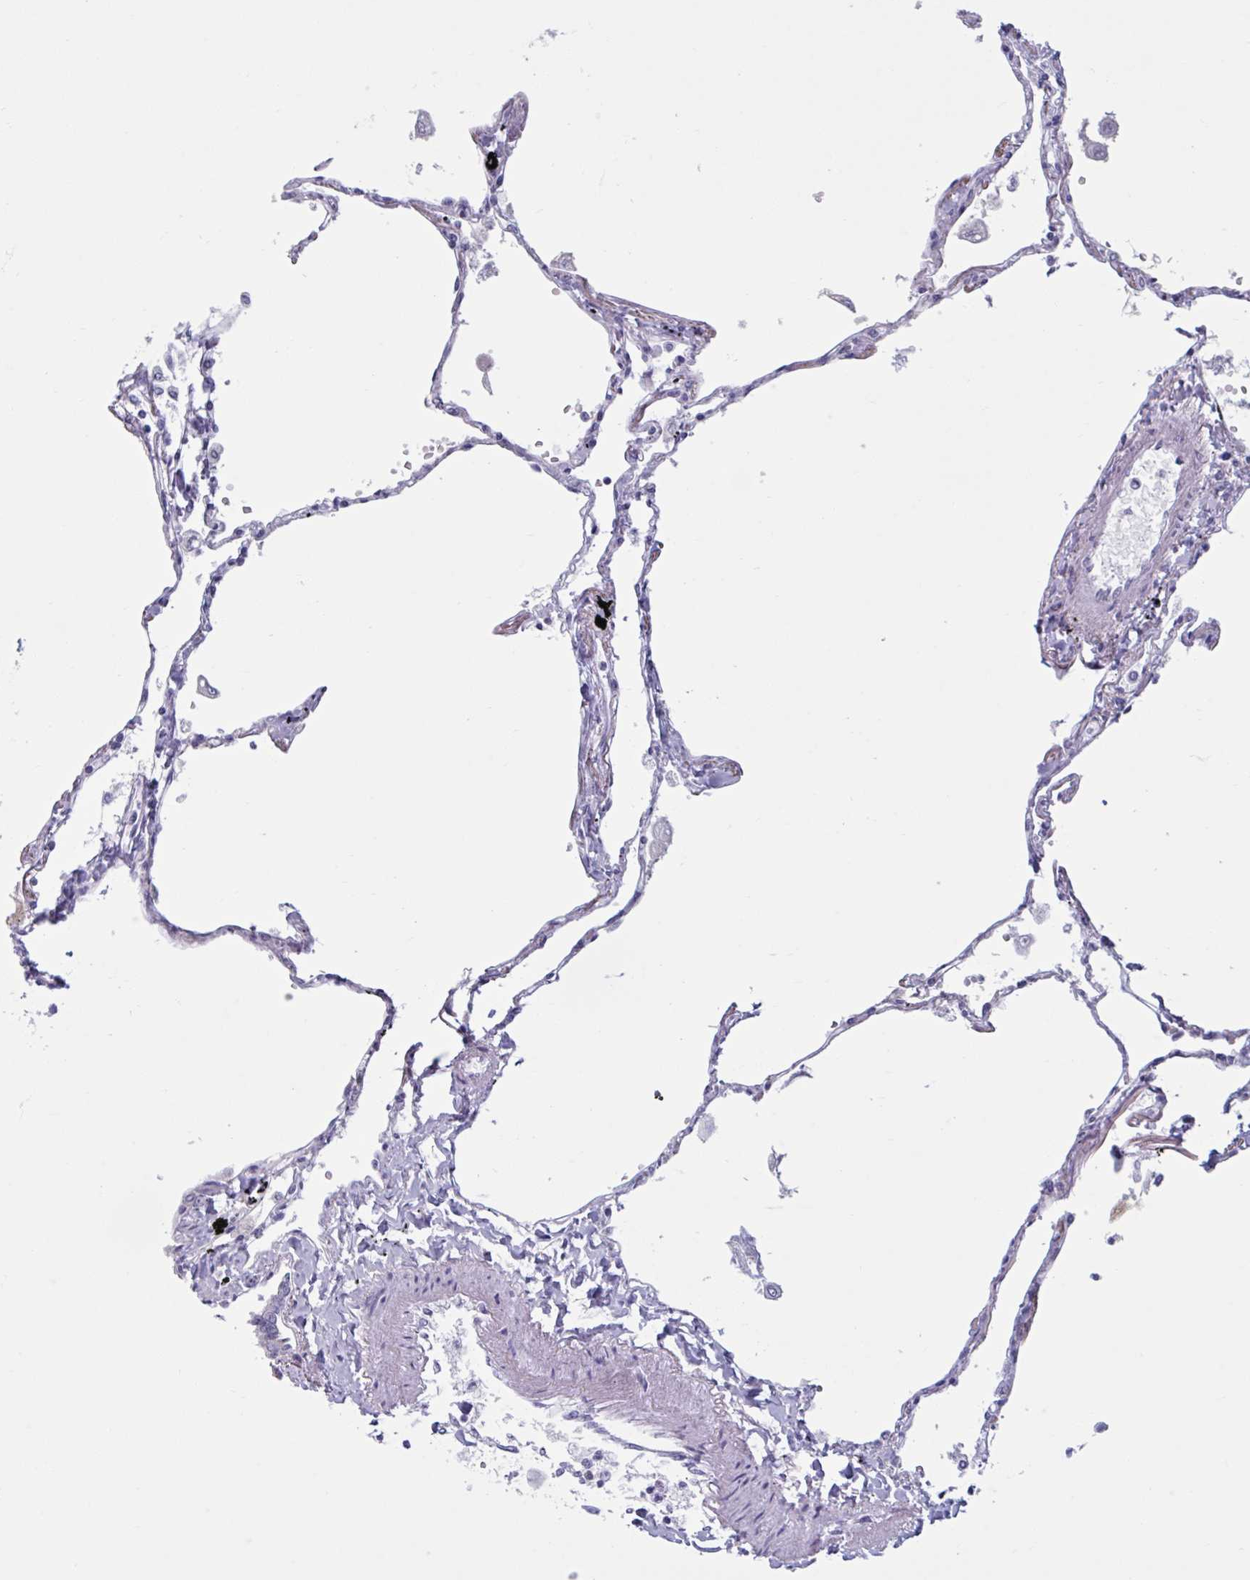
{"staining": {"intensity": "negative", "quantity": "none", "location": "none"}, "tissue": "lung", "cell_type": "Alveolar cells", "image_type": "normal", "snomed": [{"axis": "morphology", "description": "Normal tissue, NOS"}, {"axis": "topography", "description": "Lung"}], "caption": "This is an IHC image of unremarkable lung. There is no expression in alveolar cells.", "gene": "MSMB", "patient": {"sex": "female", "age": 67}}